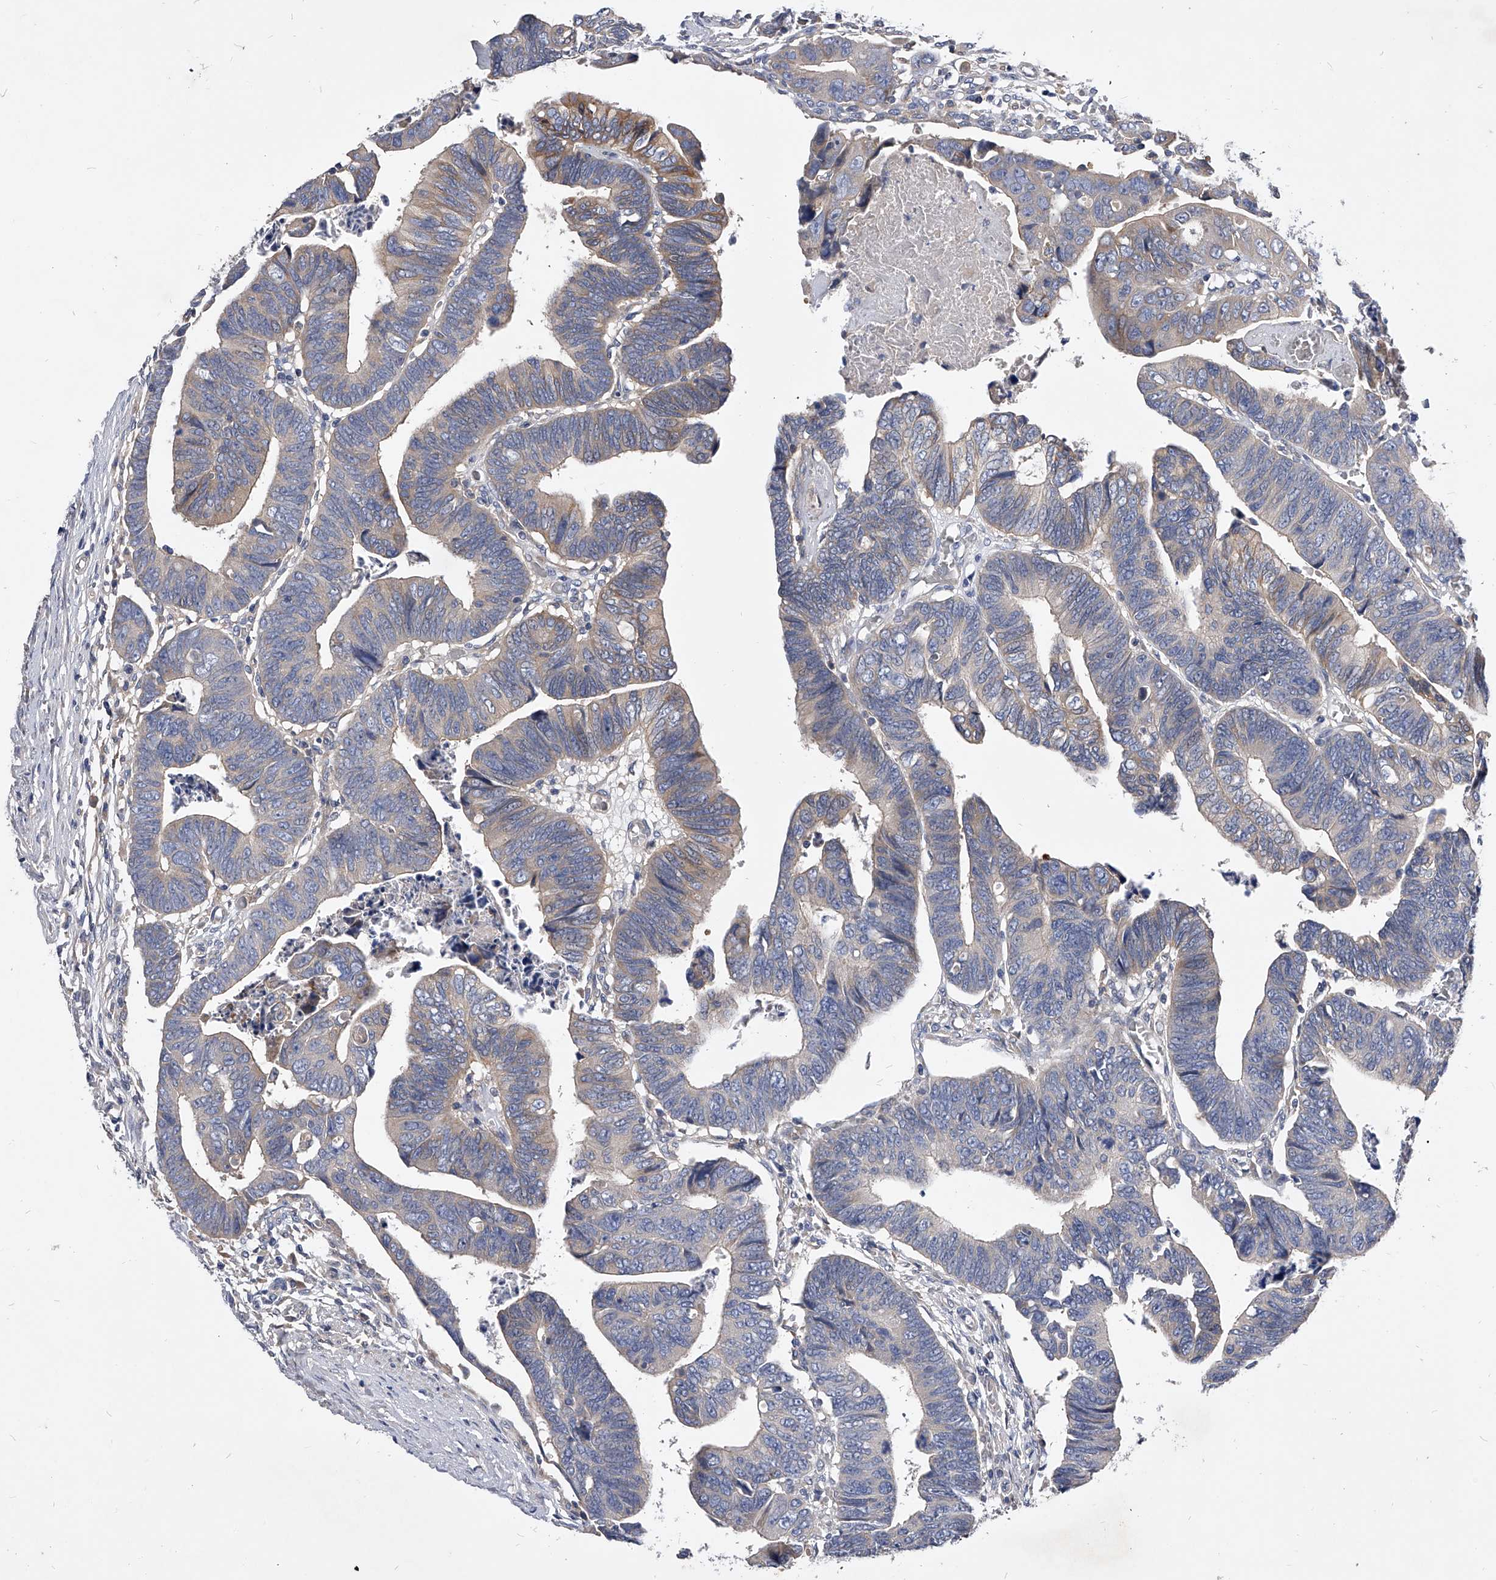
{"staining": {"intensity": "moderate", "quantity": "<25%", "location": "cytoplasmic/membranous"}, "tissue": "colorectal cancer", "cell_type": "Tumor cells", "image_type": "cancer", "snomed": [{"axis": "morphology", "description": "Adenocarcinoma, NOS"}, {"axis": "topography", "description": "Rectum"}], "caption": "About <25% of tumor cells in human adenocarcinoma (colorectal) reveal moderate cytoplasmic/membranous protein positivity as visualized by brown immunohistochemical staining.", "gene": "ARL4C", "patient": {"sex": "female", "age": 65}}